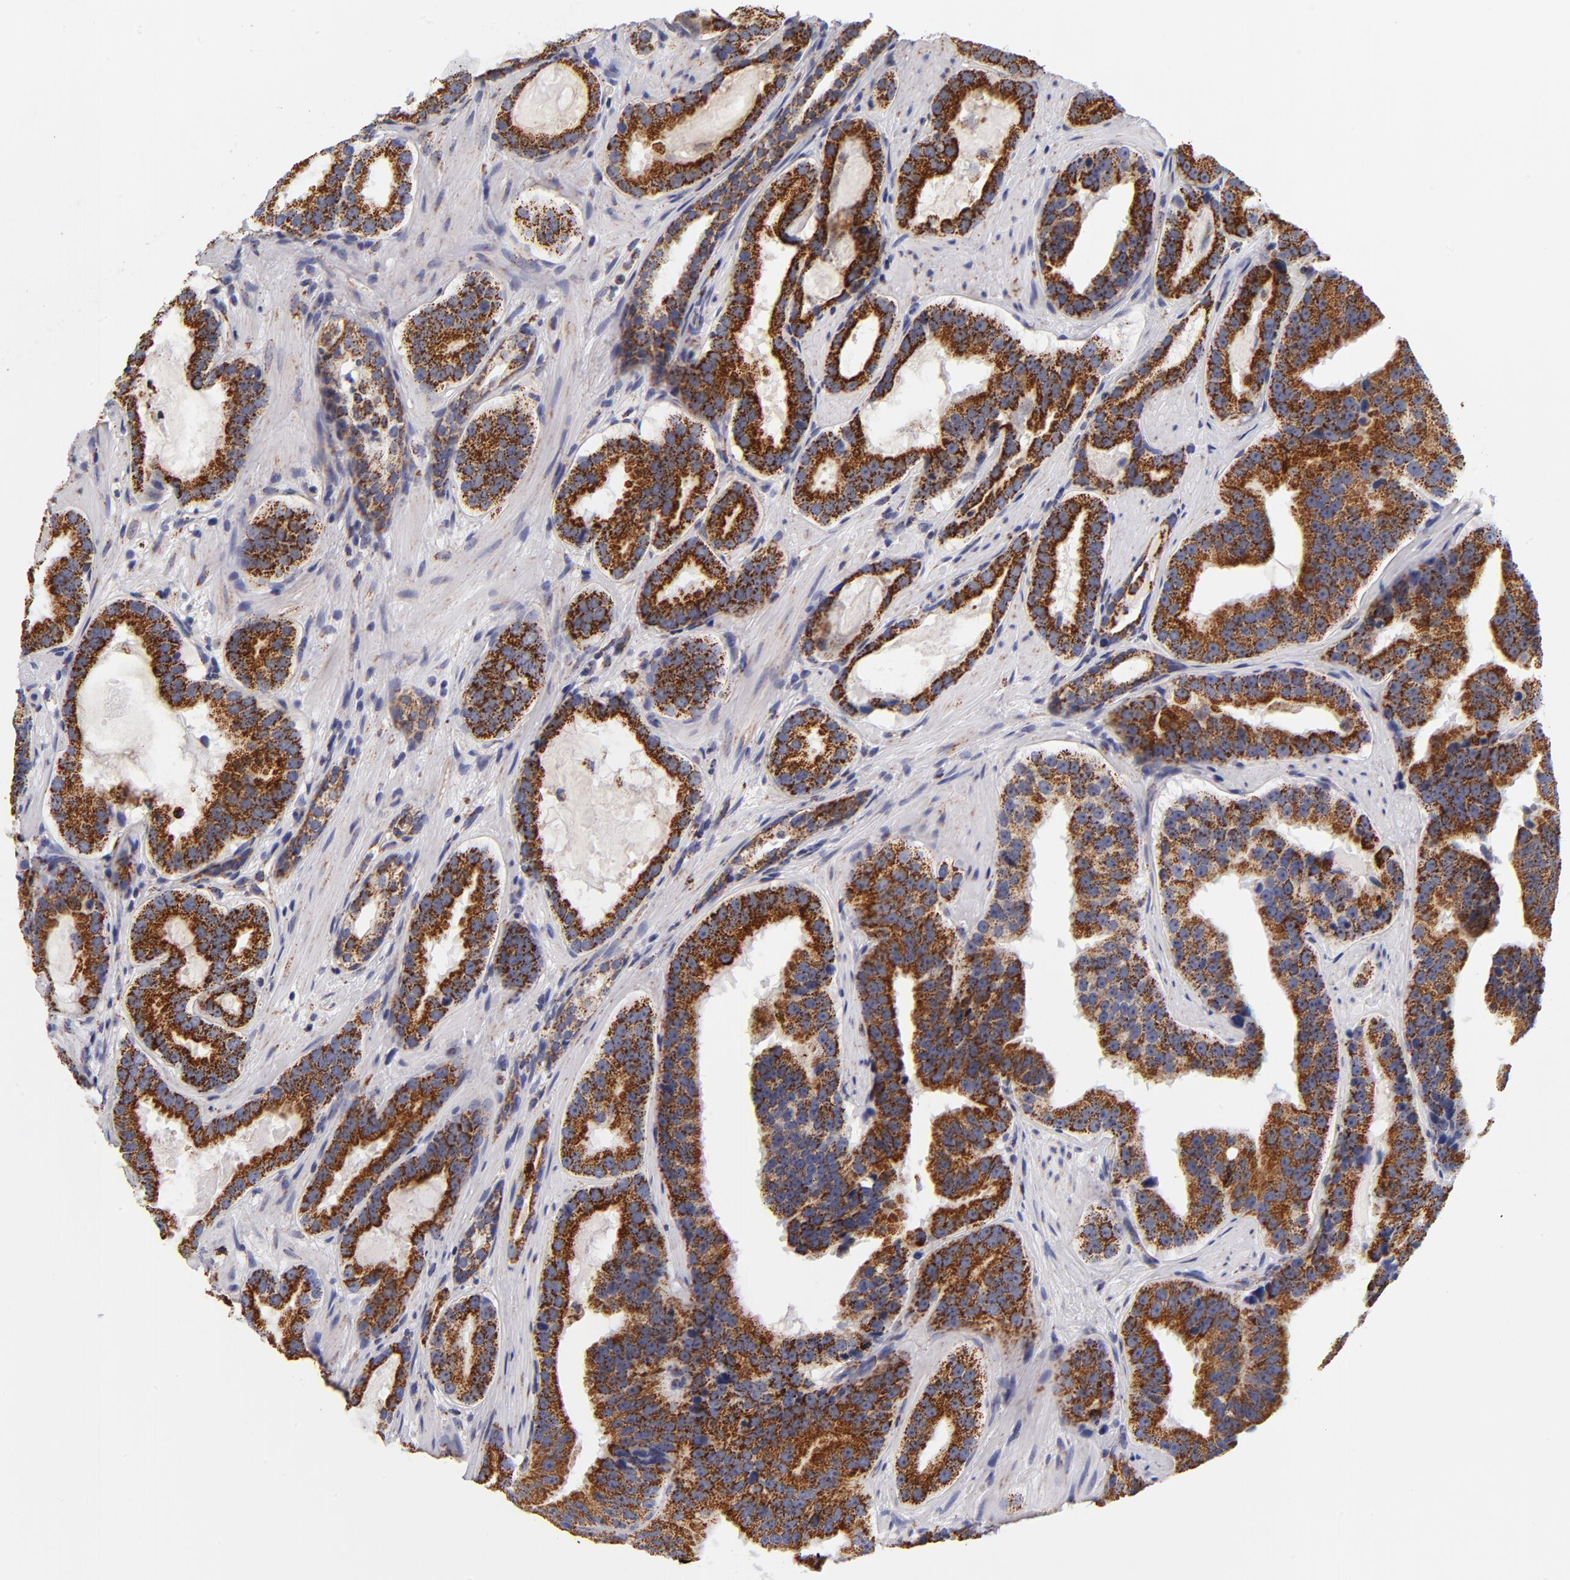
{"staining": {"intensity": "strong", "quantity": ">75%", "location": "cytoplasmic/membranous"}, "tissue": "prostate cancer", "cell_type": "Tumor cells", "image_type": "cancer", "snomed": [{"axis": "morphology", "description": "Adenocarcinoma, Low grade"}, {"axis": "topography", "description": "Prostate"}], "caption": "IHC micrograph of neoplastic tissue: prostate cancer stained using immunohistochemistry (IHC) exhibits high levels of strong protein expression localized specifically in the cytoplasmic/membranous of tumor cells, appearing as a cytoplasmic/membranous brown color.", "gene": "ECHS1", "patient": {"sex": "male", "age": 59}}